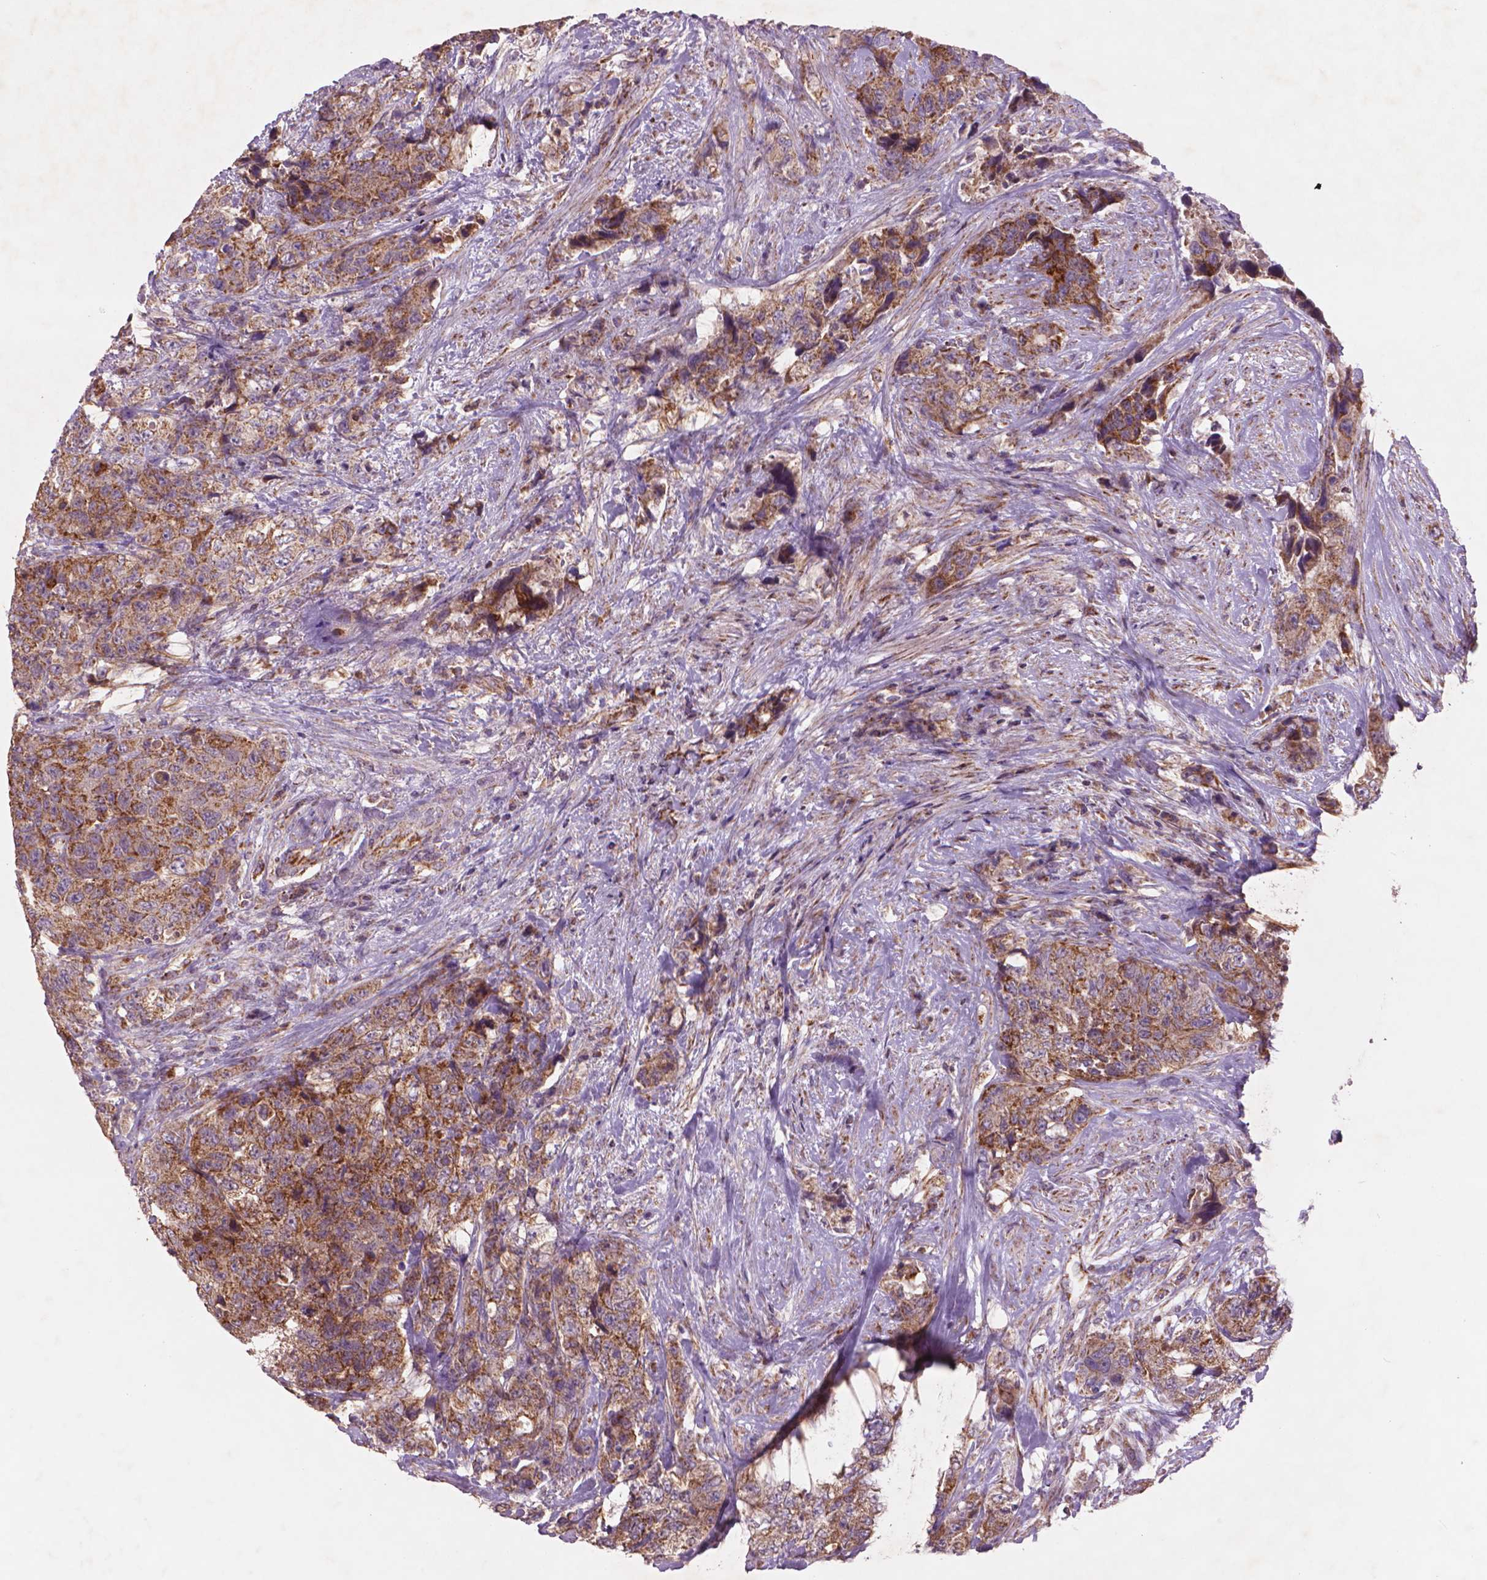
{"staining": {"intensity": "moderate", "quantity": ">75%", "location": "cytoplasmic/membranous"}, "tissue": "urothelial cancer", "cell_type": "Tumor cells", "image_type": "cancer", "snomed": [{"axis": "morphology", "description": "Urothelial carcinoma, High grade"}, {"axis": "topography", "description": "Urinary bladder"}], "caption": "This histopathology image demonstrates IHC staining of human urothelial cancer, with medium moderate cytoplasmic/membranous staining in approximately >75% of tumor cells.", "gene": "NLRX1", "patient": {"sex": "female", "age": 78}}